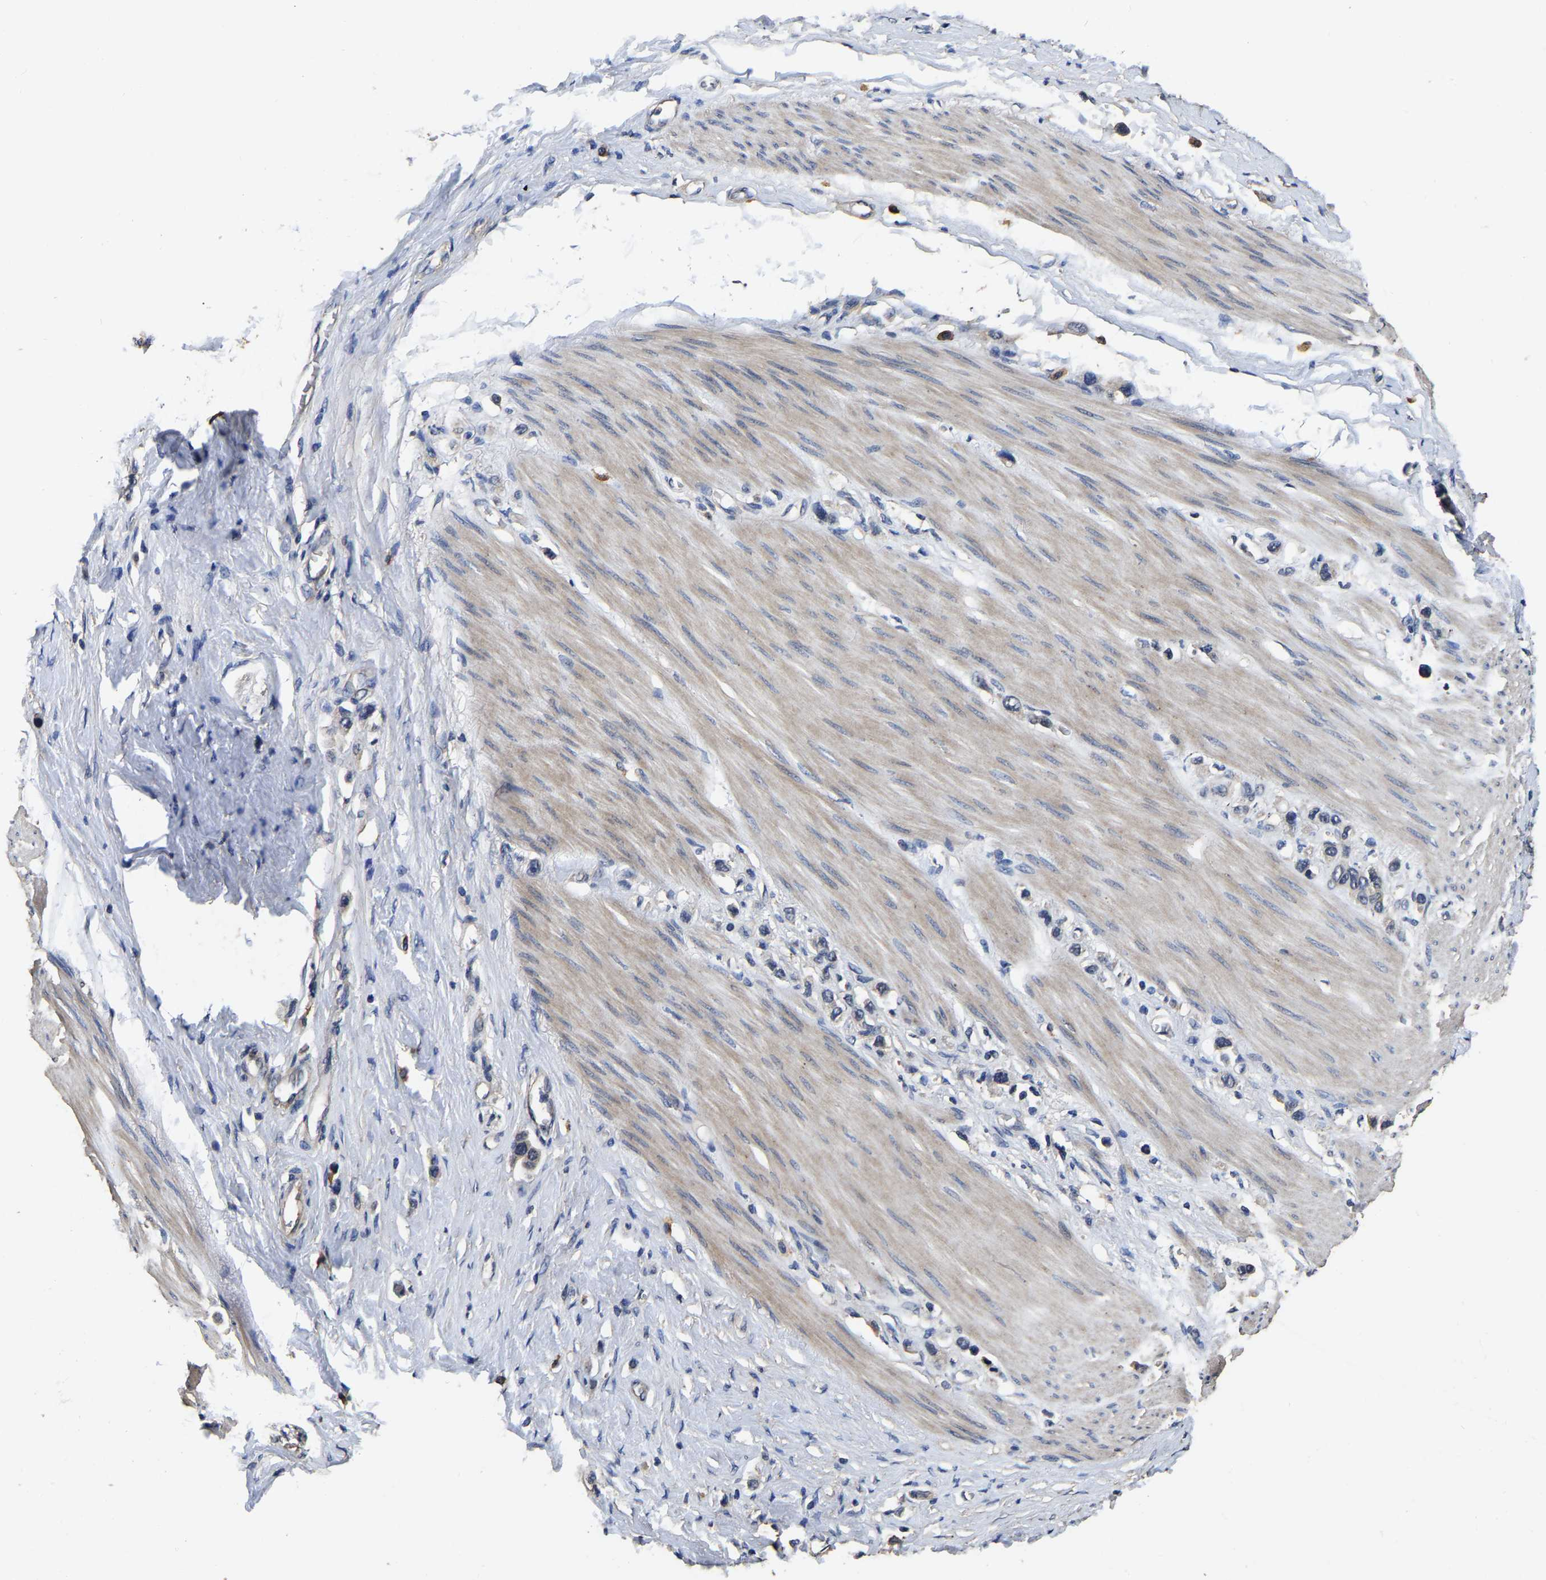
{"staining": {"intensity": "weak", "quantity": "<25%", "location": "cytoplasmic/membranous"}, "tissue": "stomach cancer", "cell_type": "Tumor cells", "image_type": "cancer", "snomed": [{"axis": "morphology", "description": "Adenocarcinoma, NOS"}, {"axis": "topography", "description": "Stomach"}], "caption": "Immunohistochemistry image of human stomach adenocarcinoma stained for a protein (brown), which exhibits no staining in tumor cells. Brightfield microscopy of immunohistochemistry (IHC) stained with DAB (brown) and hematoxylin (blue), captured at high magnification.", "gene": "STK32C", "patient": {"sex": "female", "age": 65}}